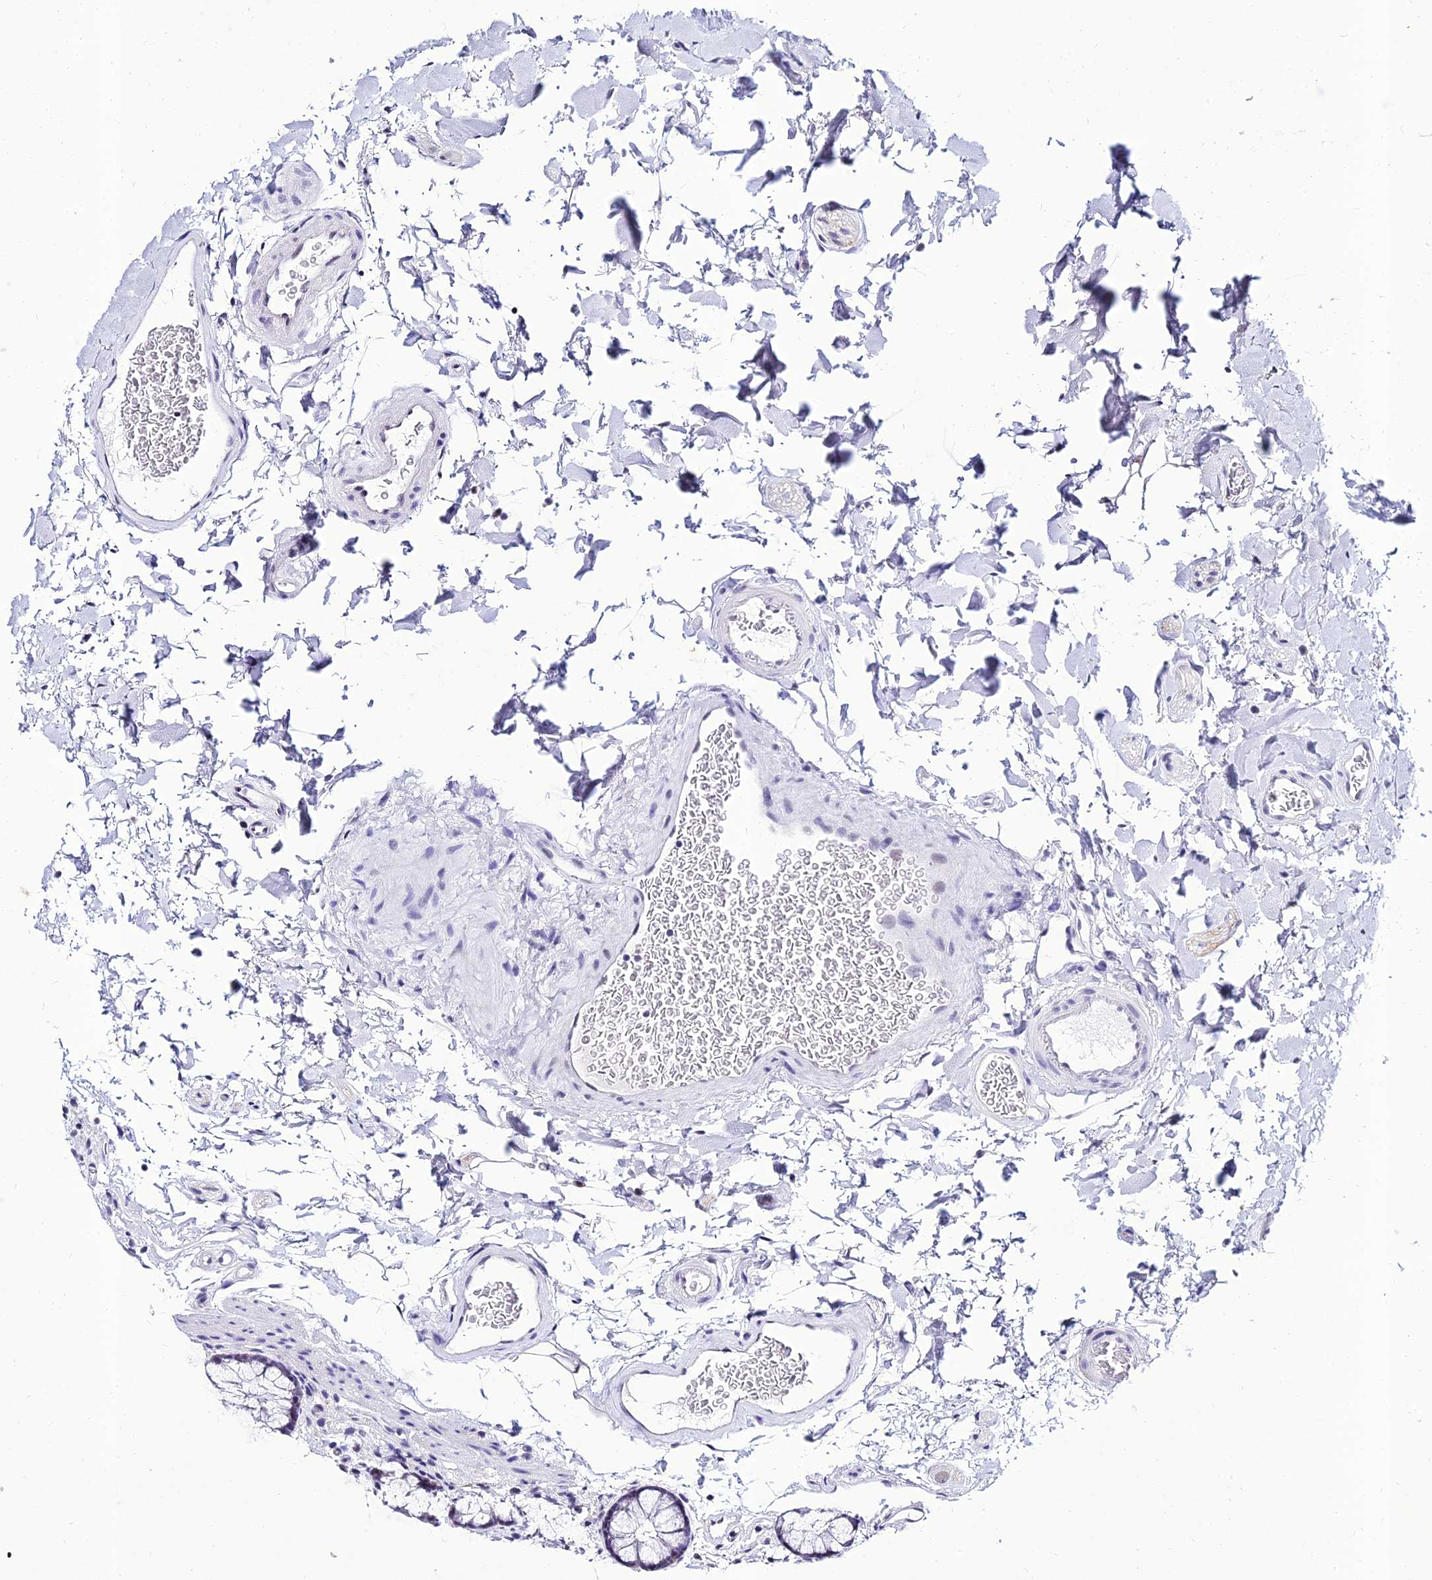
{"staining": {"intensity": "negative", "quantity": "none", "location": "none"}, "tissue": "colon", "cell_type": "Endothelial cells", "image_type": "normal", "snomed": [{"axis": "morphology", "description": "Normal tissue, NOS"}, {"axis": "topography", "description": "Colon"}], "caption": "This micrograph is of normal colon stained with immunohistochemistry to label a protein in brown with the nuclei are counter-stained blue. There is no expression in endothelial cells.", "gene": "PPP4R2", "patient": {"sex": "female", "age": 82}}